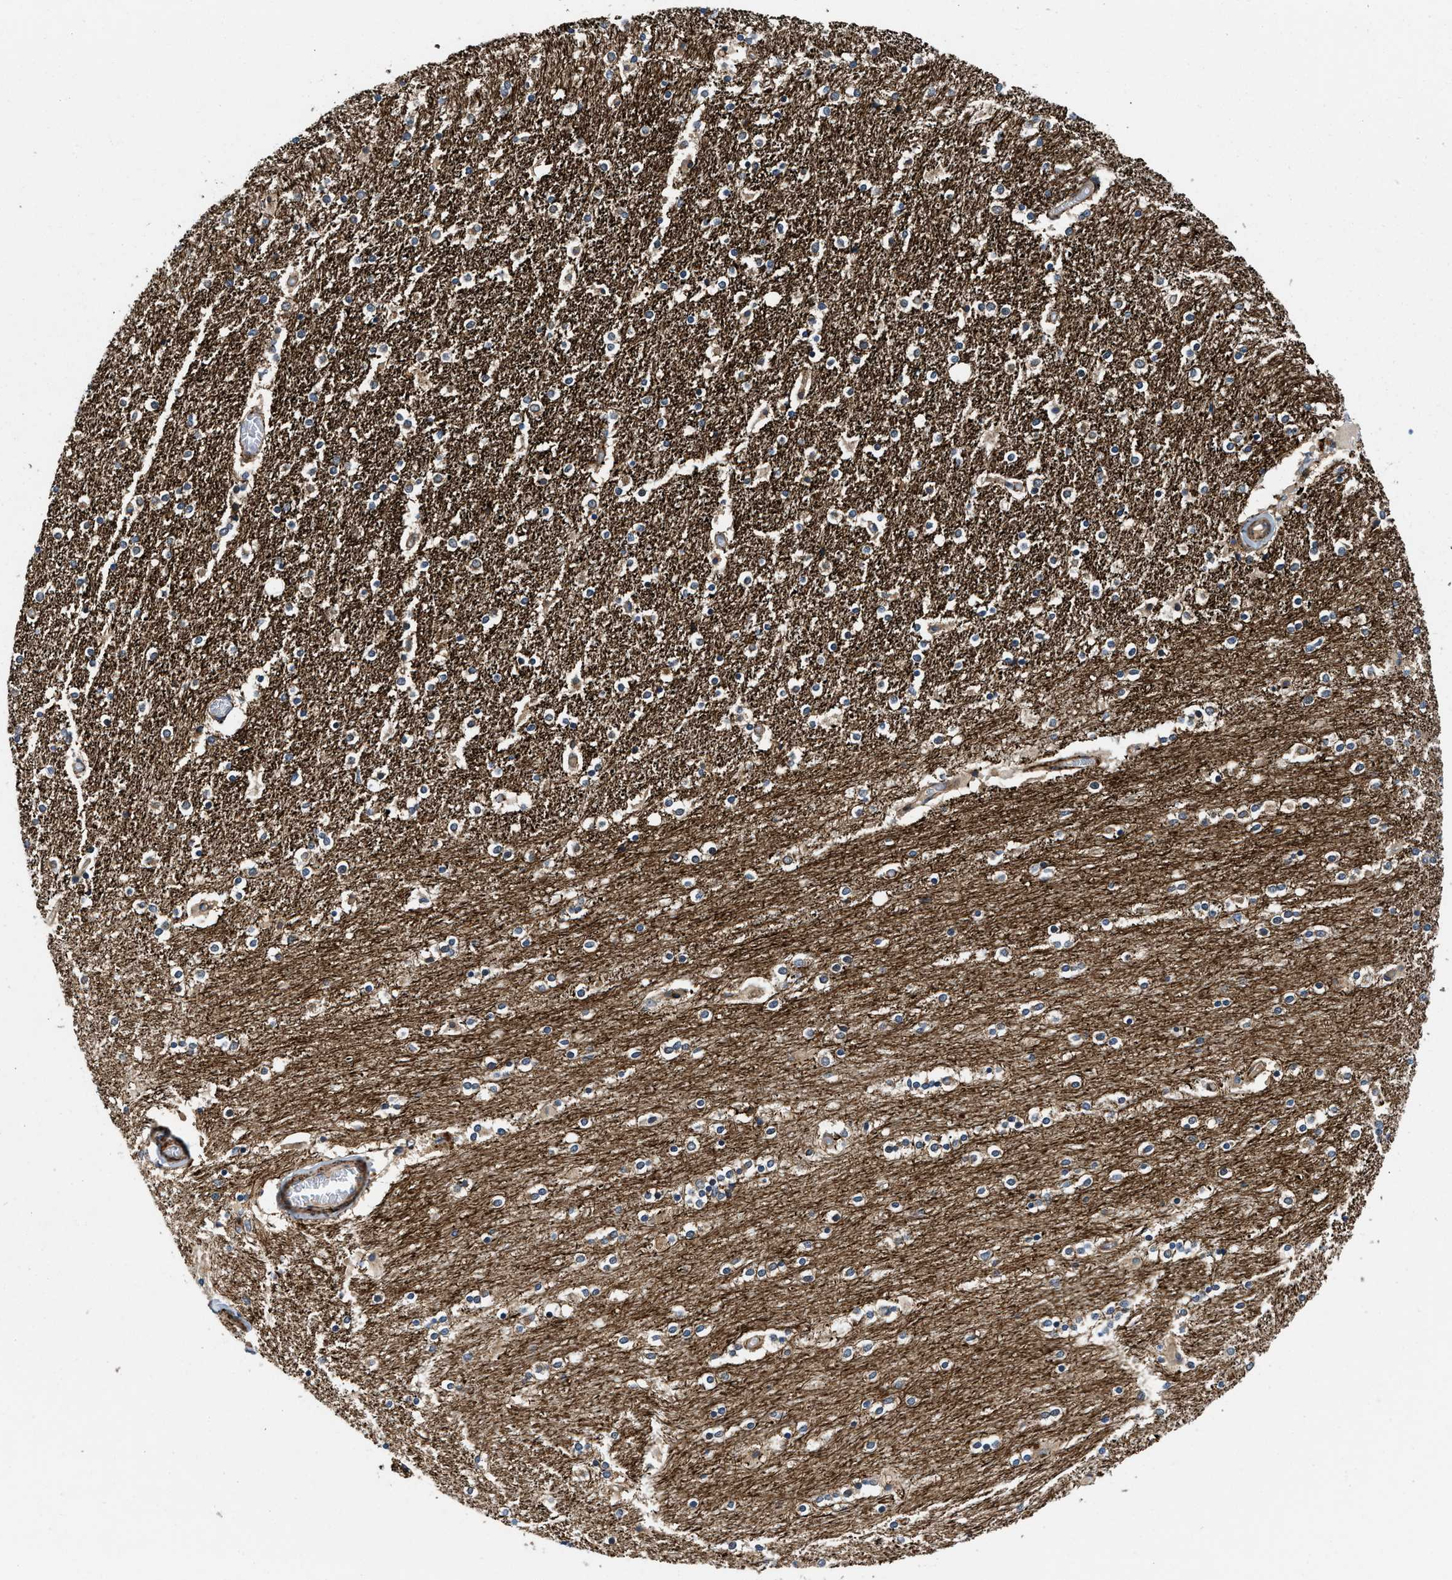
{"staining": {"intensity": "moderate", "quantity": "25%-75%", "location": "cytoplasmic/membranous"}, "tissue": "caudate", "cell_type": "Glial cells", "image_type": "normal", "snomed": [{"axis": "morphology", "description": "Normal tissue, NOS"}, {"axis": "topography", "description": "Lateral ventricle wall"}], "caption": "The micrograph displays immunohistochemical staining of normal caudate. There is moderate cytoplasmic/membranous staining is seen in about 25%-75% of glial cells. The protein of interest is stained brown, and the nuclei are stained in blue (DAB (3,3'-diaminobenzidine) IHC with brightfield microscopy, high magnification).", "gene": "ZNF599", "patient": {"sex": "female", "age": 54}}